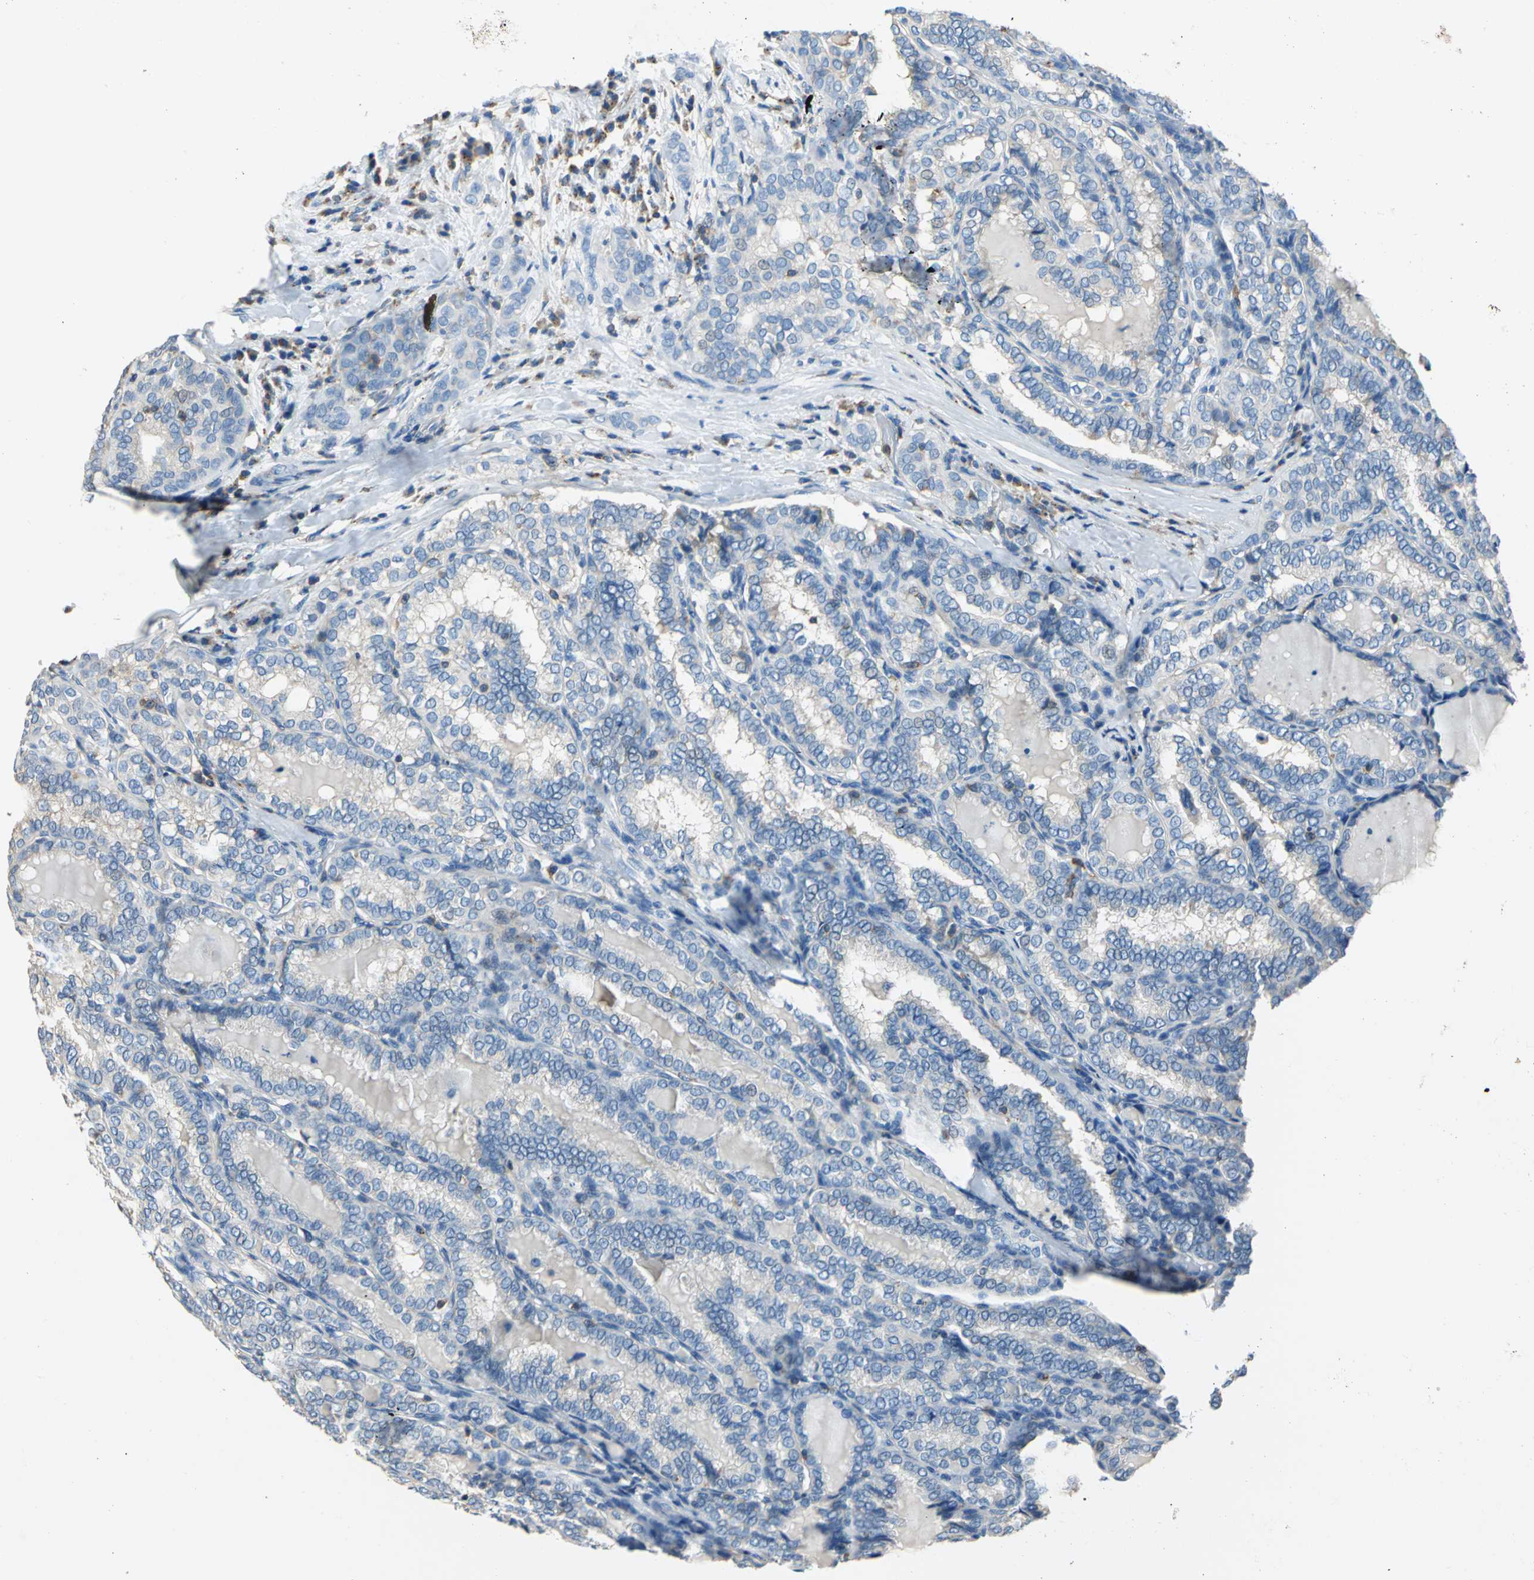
{"staining": {"intensity": "weak", "quantity": "25%-75%", "location": "cytoplasmic/membranous"}, "tissue": "thyroid cancer", "cell_type": "Tumor cells", "image_type": "cancer", "snomed": [{"axis": "morphology", "description": "Papillary adenocarcinoma, NOS"}, {"axis": "topography", "description": "Thyroid gland"}], "caption": "Papillary adenocarcinoma (thyroid) stained for a protein (brown) demonstrates weak cytoplasmic/membranous positive positivity in about 25%-75% of tumor cells.", "gene": "SEPTIN6", "patient": {"sex": "female", "age": 30}}